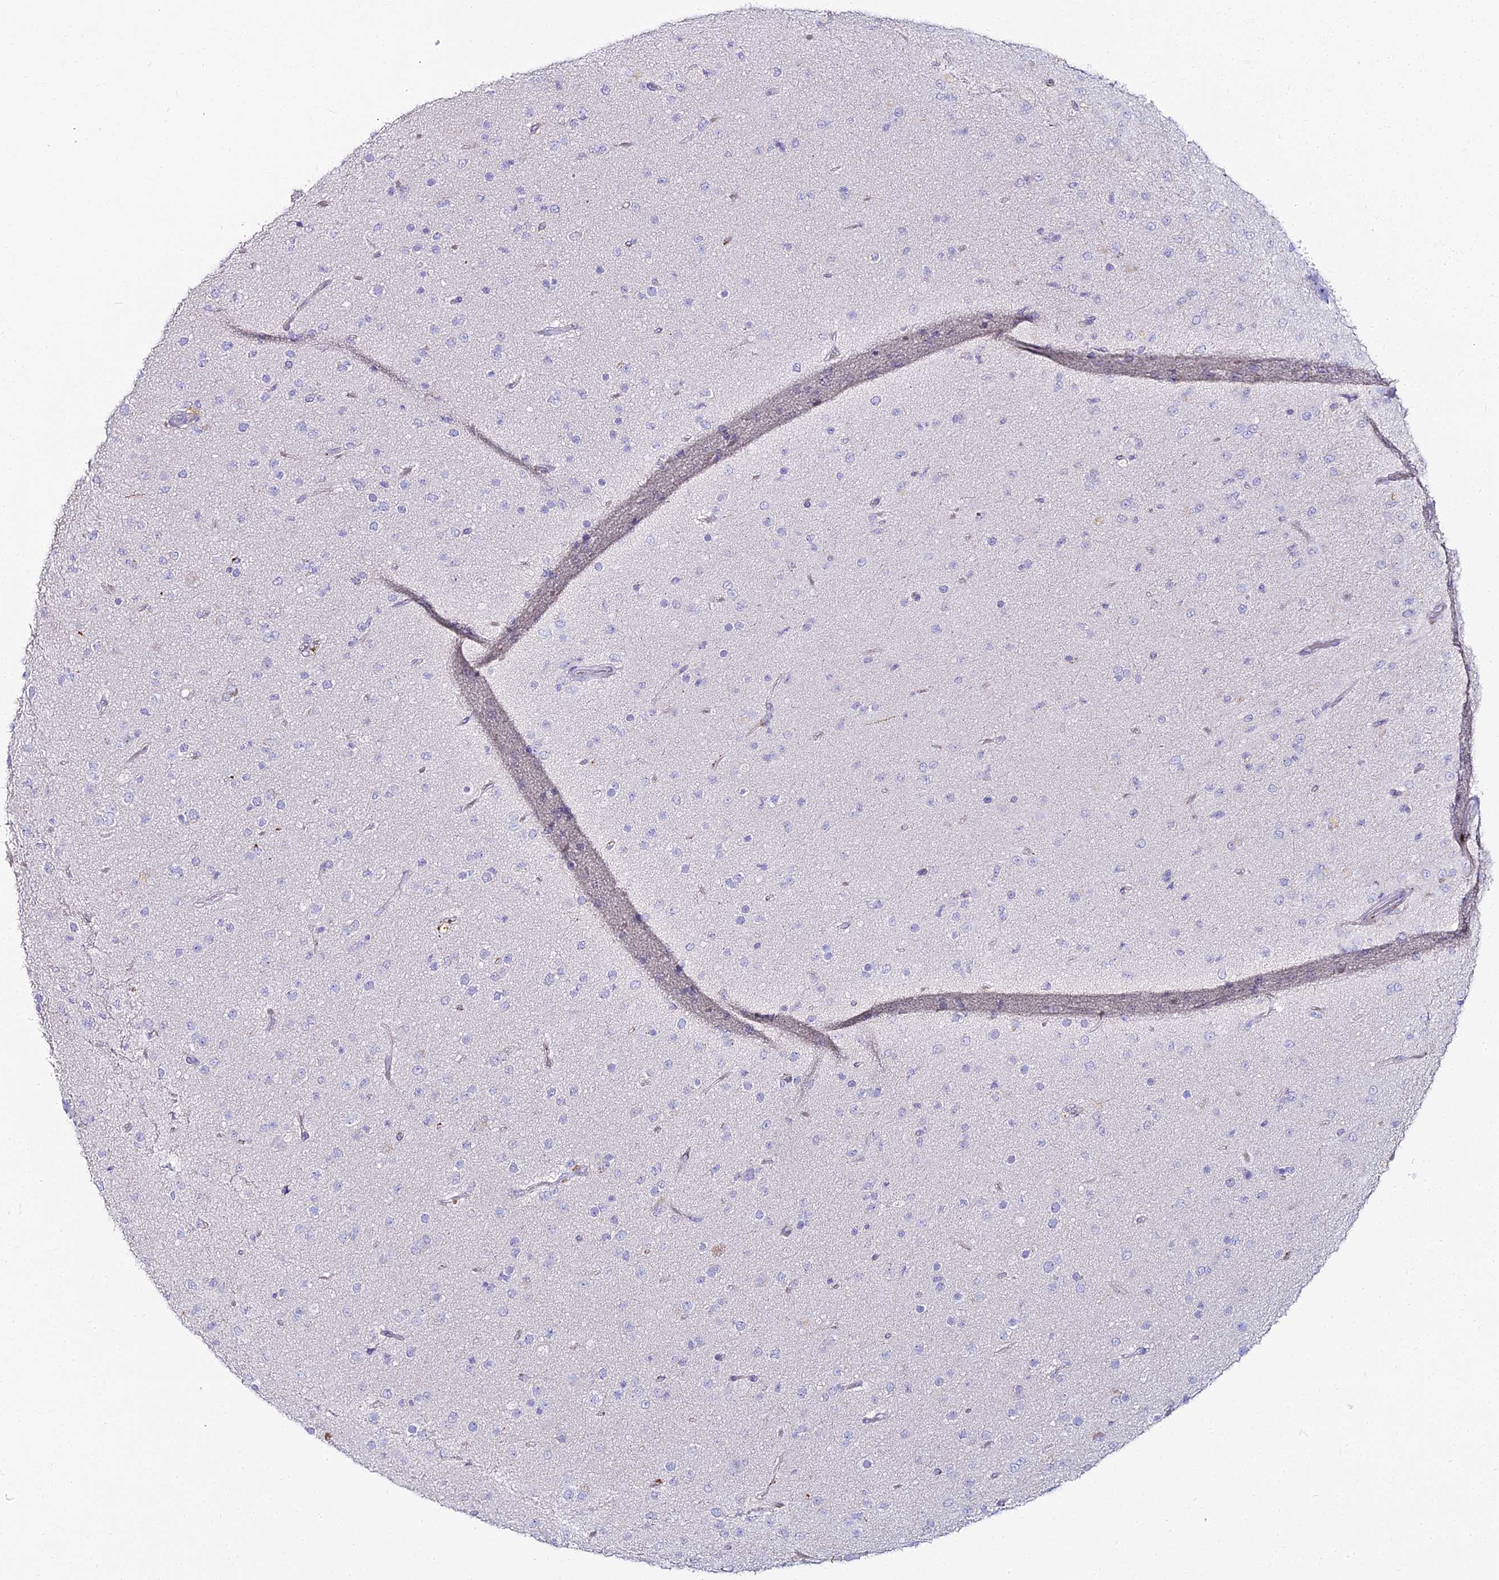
{"staining": {"intensity": "negative", "quantity": "none", "location": "none"}, "tissue": "glioma", "cell_type": "Tumor cells", "image_type": "cancer", "snomed": [{"axis": "morphology", "description": "Glioma, malignant, Low grade"}, {"axis": "topography", "description": "Brain"}], "caption": "IHC of glioma shows no staining in tumor cells.", "gene": "ALPG", "patient": {"sex": "male", "age": 65}}